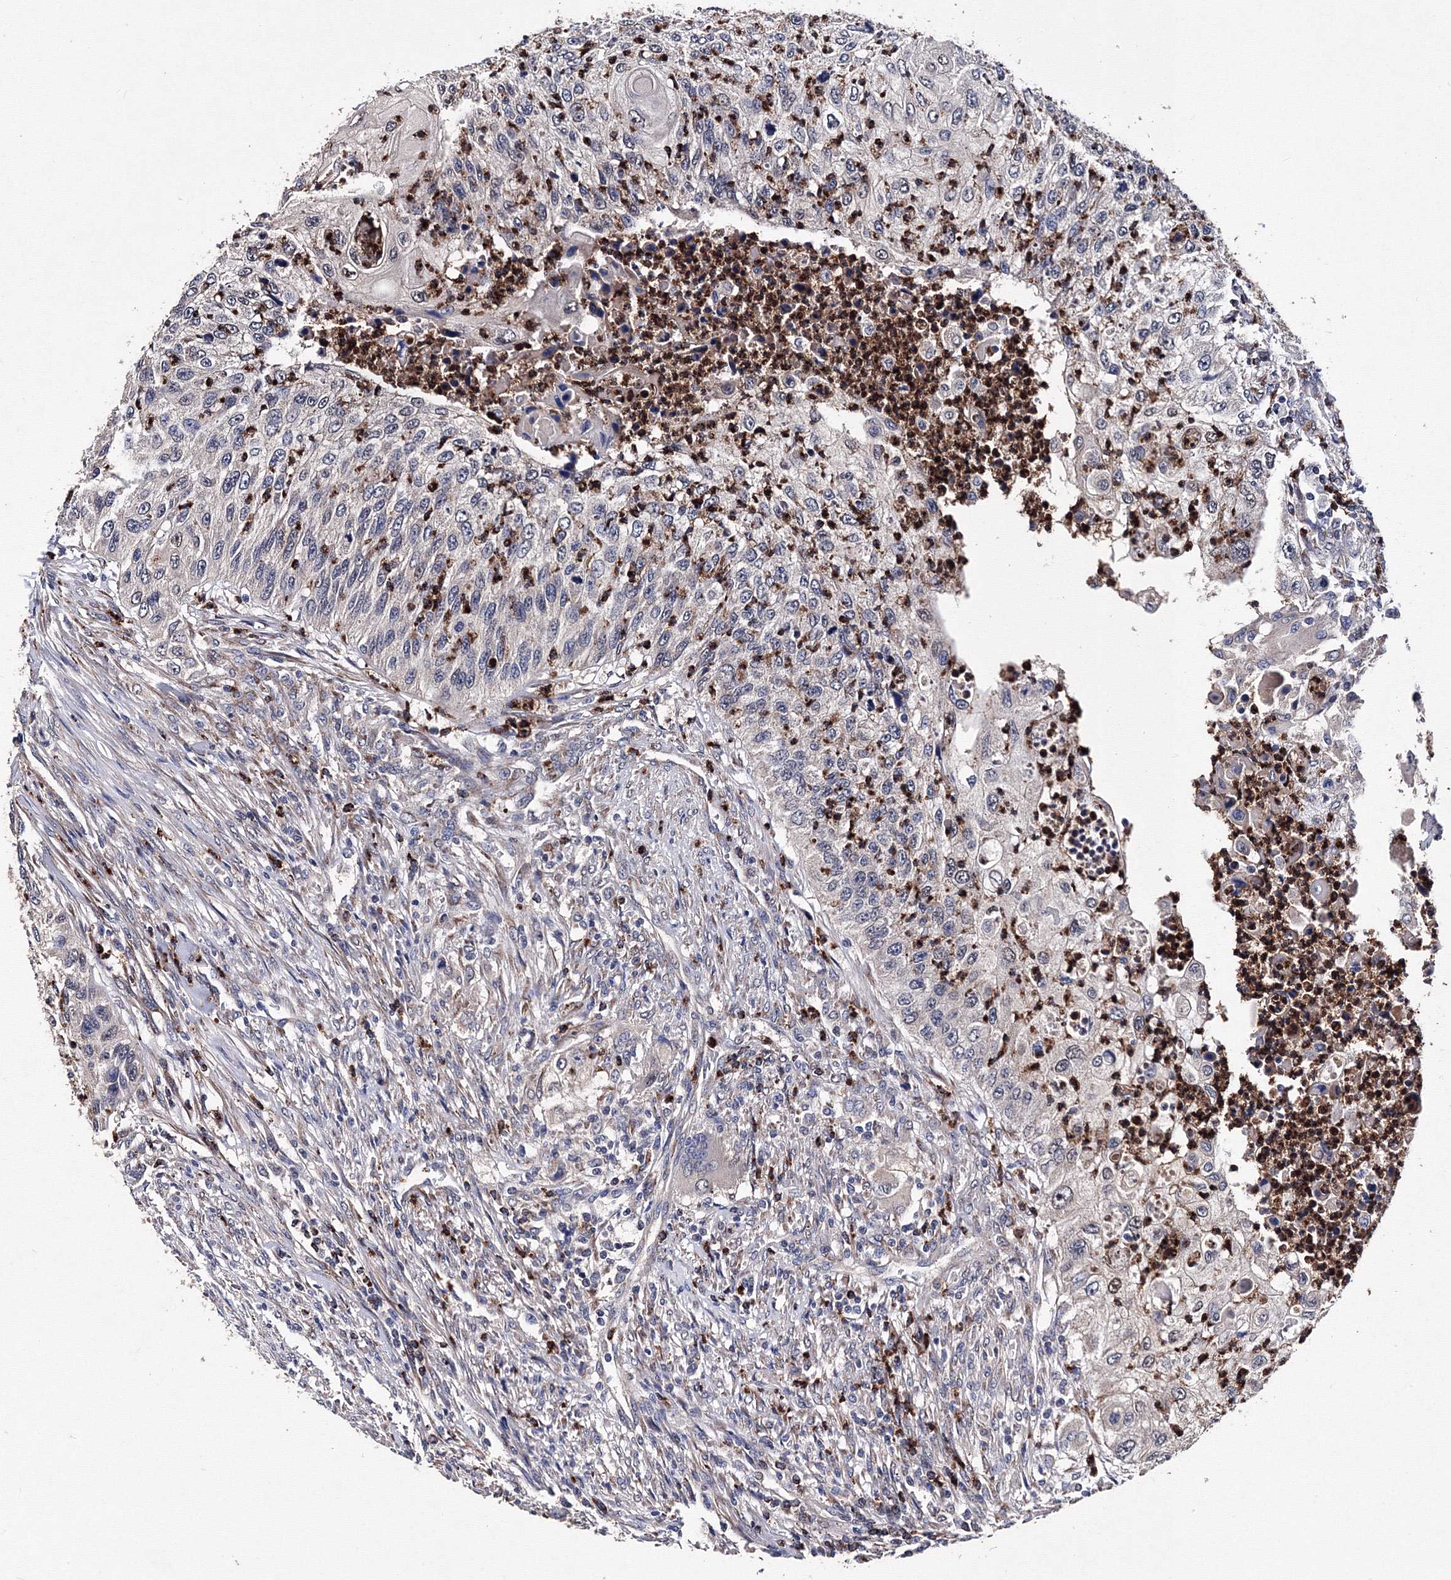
{"staining": {"intensity": "negative", "quantity": "none", "location": "none"}, "tissue": "urothelial cancer", "cell_type": "Tumor cells", "image_type": "cancer", "snomed": [{"axis": "morphology", "description": "Urothelial carcinoma, High grade"}, {"axis": "topography", "description": "Urinary bladder"}], "caption": "The immunohistochemistry histopathology image has no significant staining in tumor cells of high-grade urothelial carcinoma tissue.", "gene": "PHYKPL", "patient": {"sex": "female", "age": 60}}